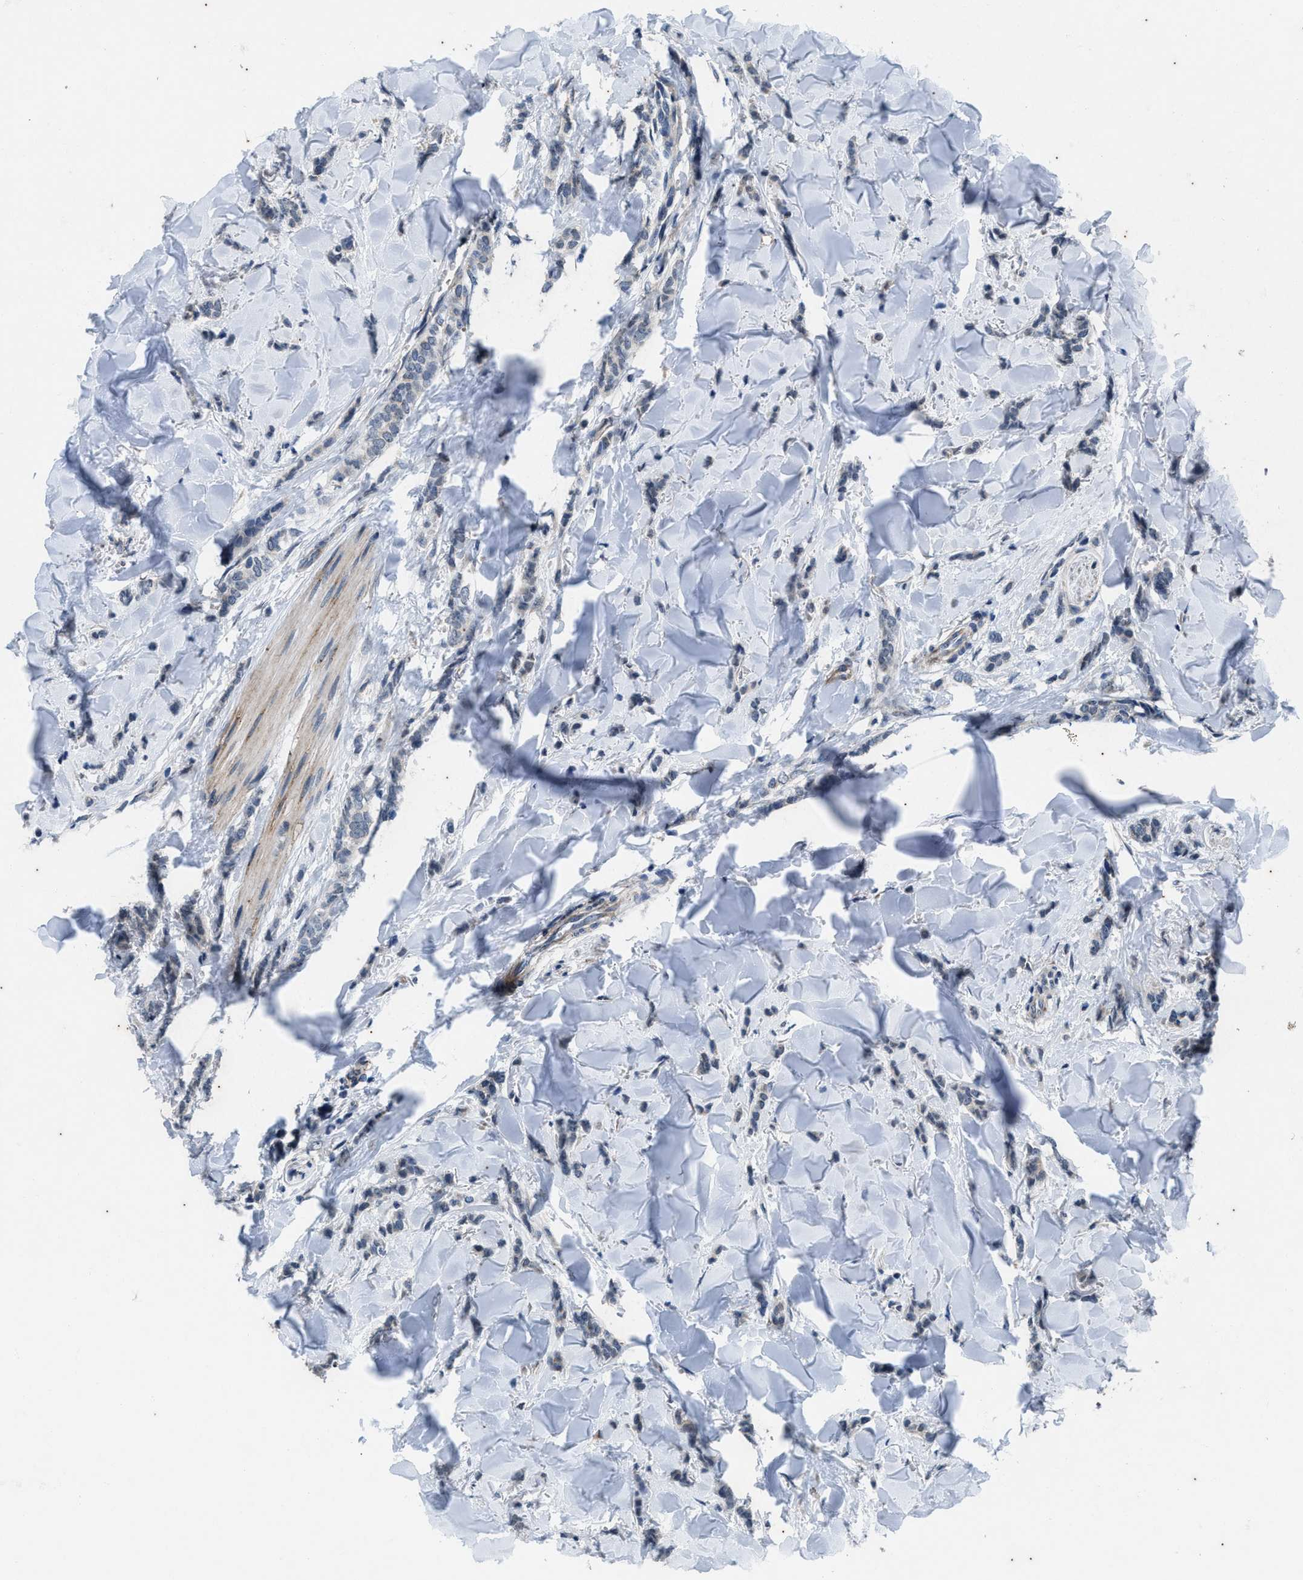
{"staining": {"intensity": "negative", "quantity": "none", "location": "none"}, "tissue": "breast cancer", "cell_type": "Tumor cells", "image_type": "cancer", "snomed": [{"axis": "morphology", "description": "Lobular carcinoma"}, {"axis": "topography", "description": "Skin"}, {"axis": "topography", "description": "Breast"}], "caption": "Tumor cells show no significant expression in lobular carcinoma (breast).", "gene": "KIF24", "patient": {"sex": "female", "age": 46}}